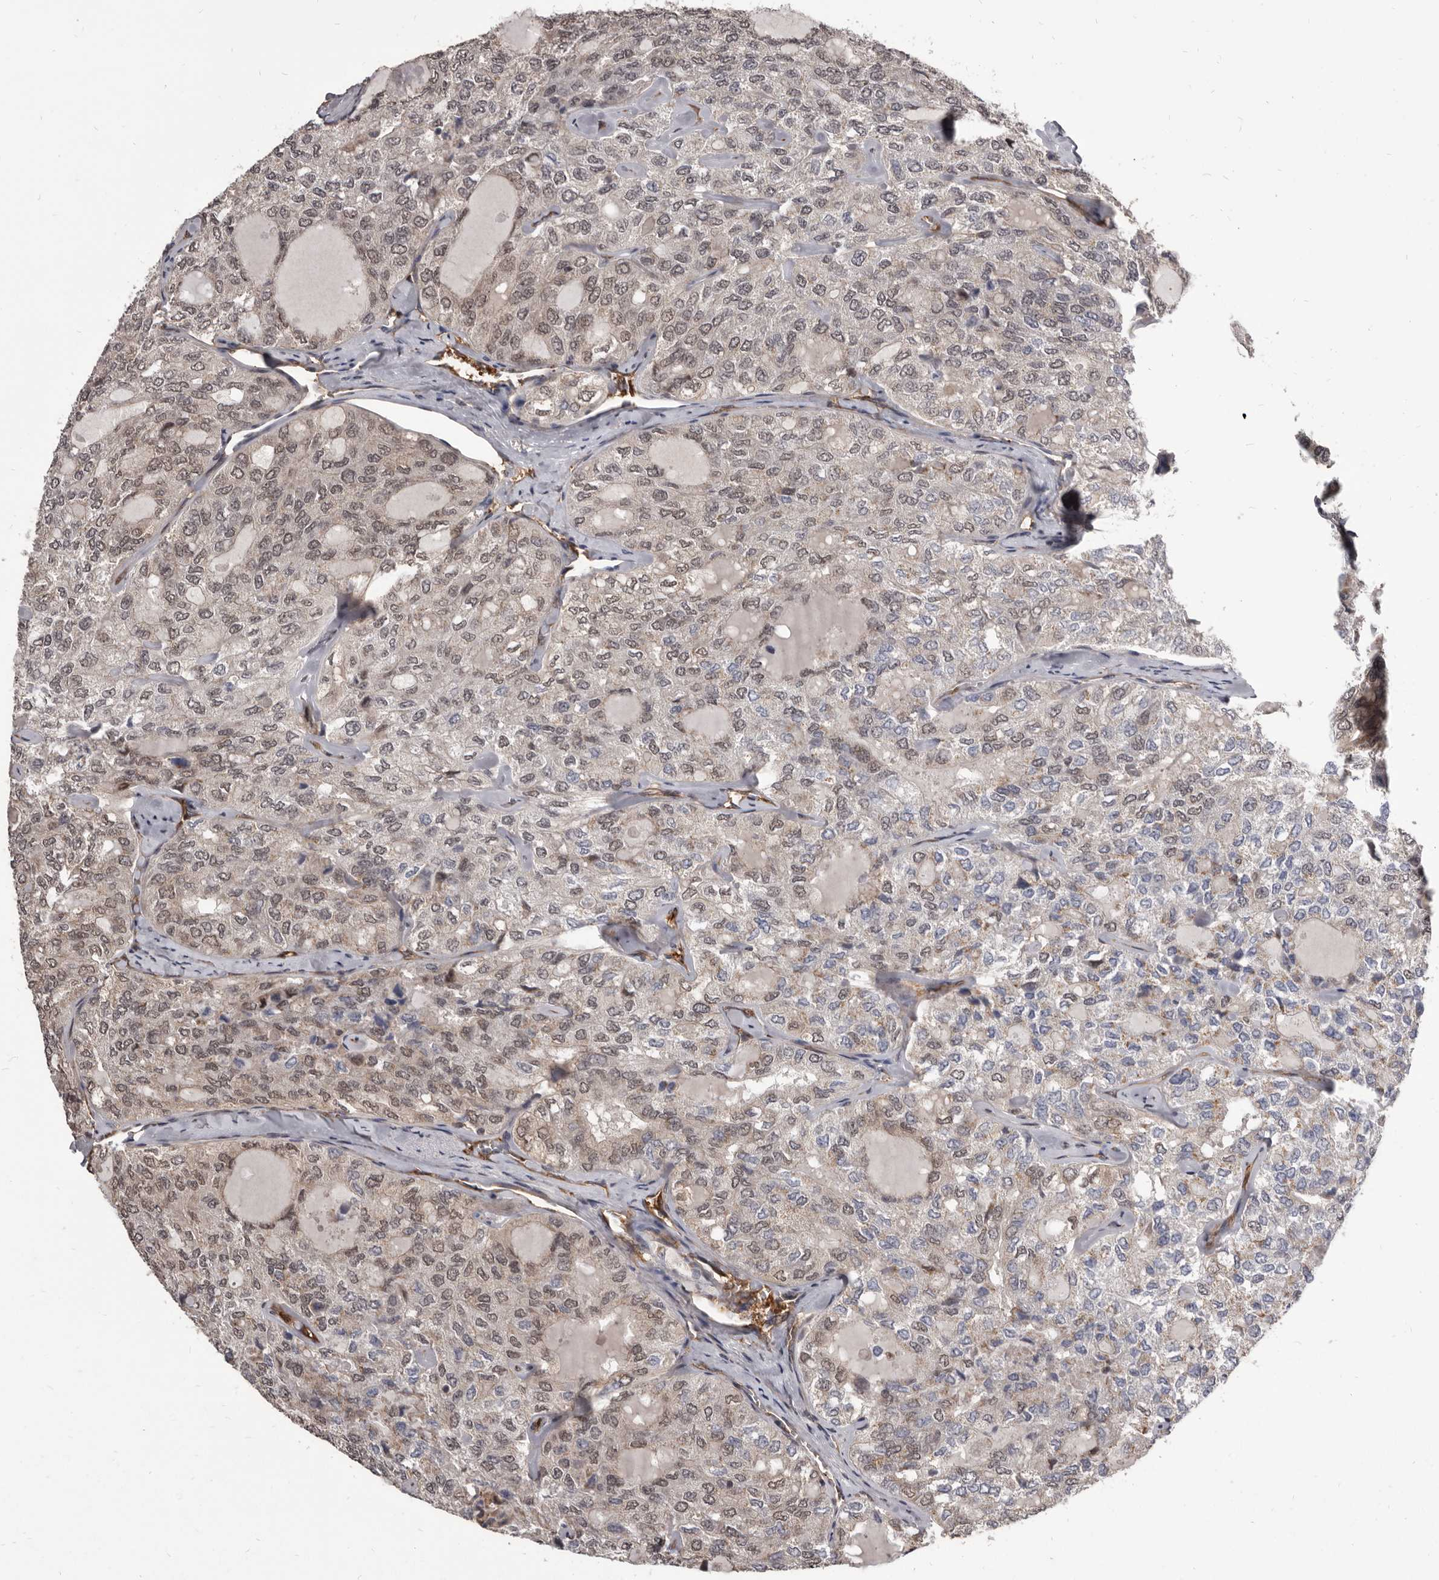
{"staining": {"intensity": "weak", "quantity": "25%-75%", "location": "cytoplasmic/membranous,nuclear"}, "tissue": "thyroid cancer", "cell_type": "Tumor cells", "image_type": "cancer", "snomed": [{"axis": "morphology", "description": "Follicular adenoma carcinoma, NOS"}, {"axis": "topography", "description": "Thyroid gland"}], "caption": "Immunohistochemistry image of human thyroid follicular adenoma carcinoma stained for a protein (brown), which demonstrates low levels of weak cytoplasmic/membranous and nuclear expression in about 25%-75% of tumor cells.", "gene": "ADAMTS20", "patient": {"sex": "male", "age": 75}}